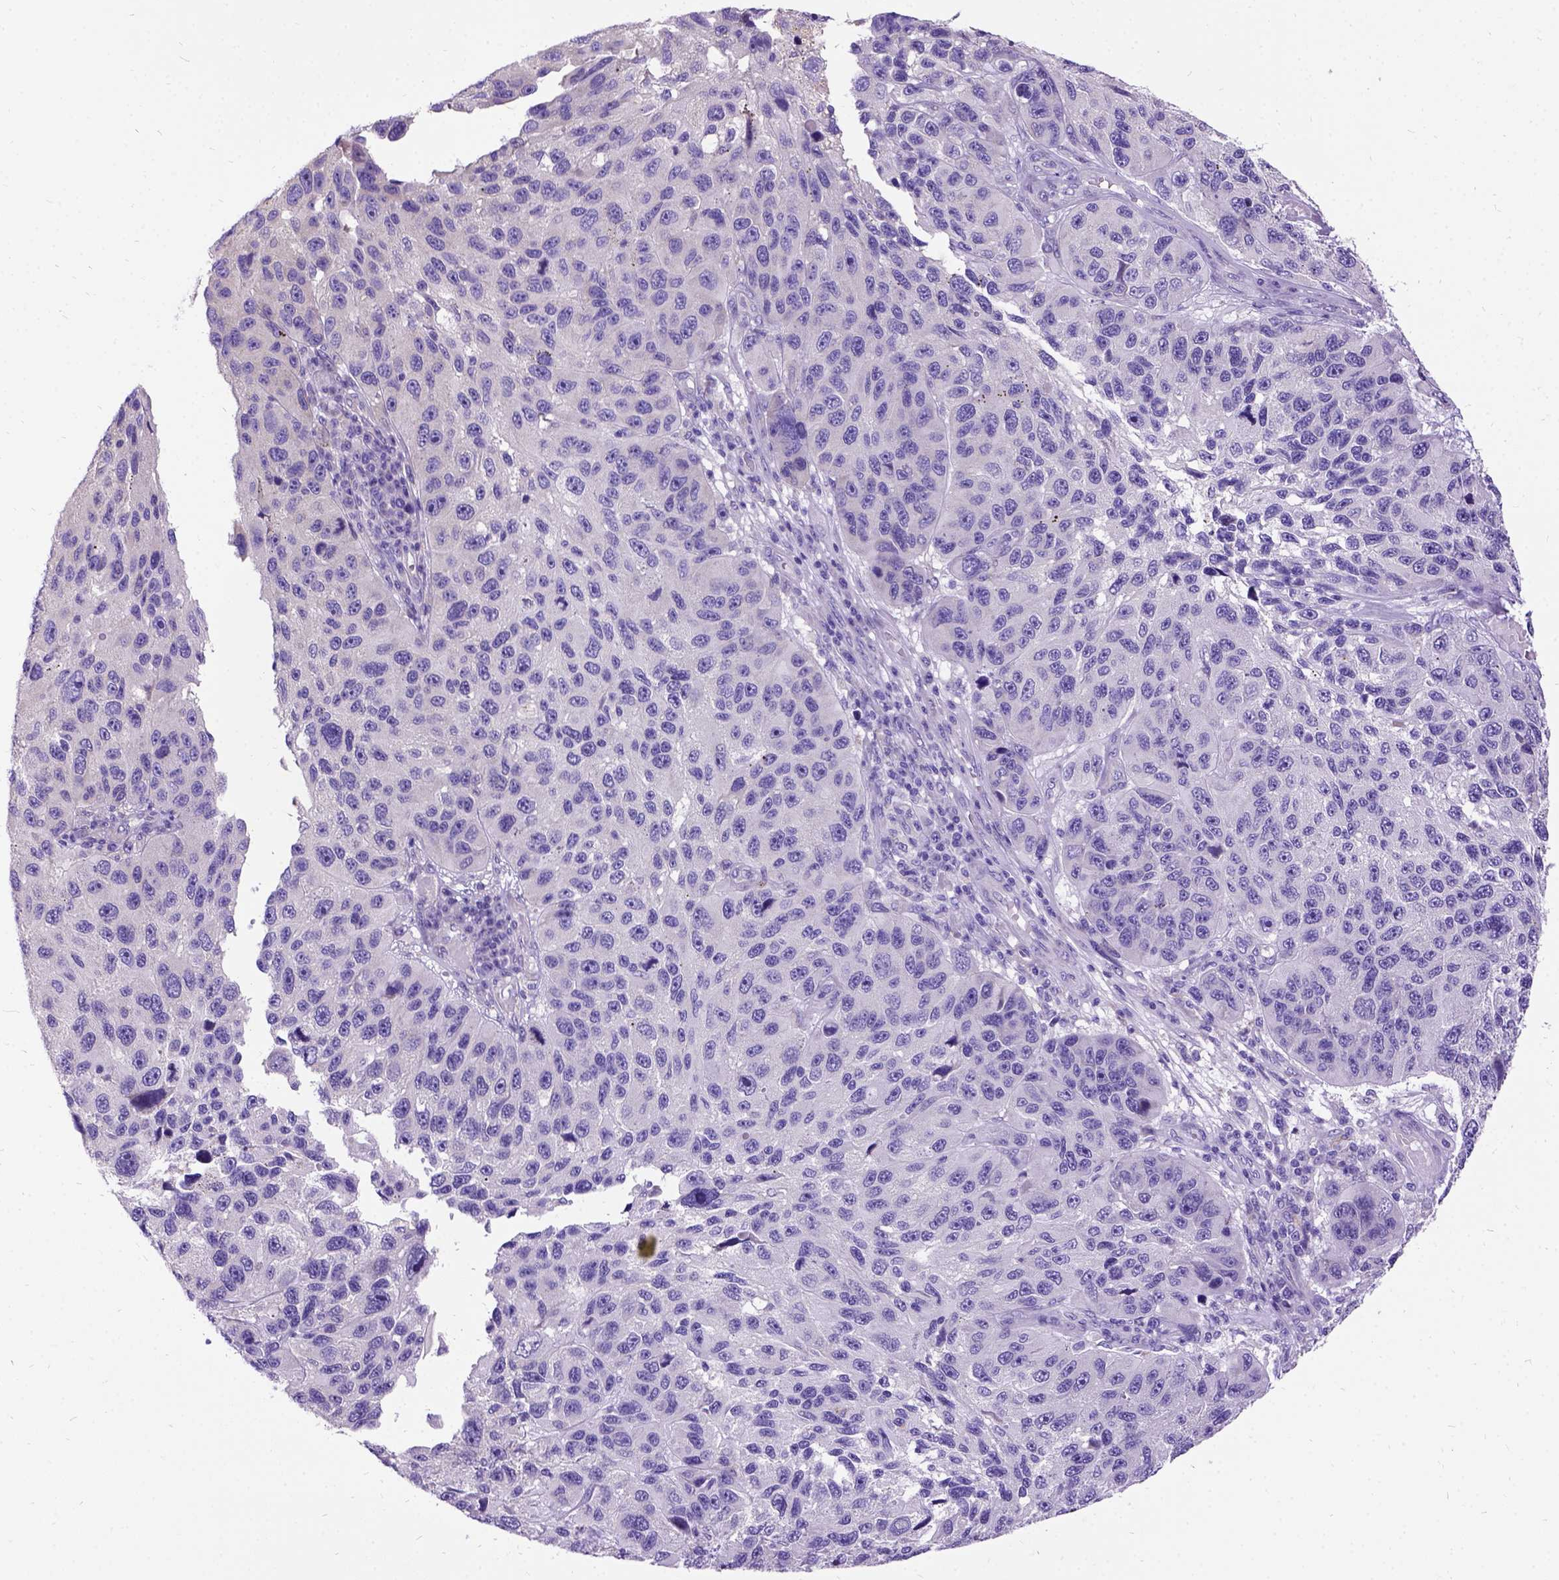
{"staining": {"intensity": "negative", "quantity": "none", "location": "none"}, "tissue": "melanoma", "cell_type": "Tumor cells", "image_type": "cancer", "snomed": [{"axis": "morphology", "description": "Malignant melanoma, NOS"}, {"axis": "topography", "description": "Skin"}], "caption": "A high-resolution photomicrograph shows immunohistochemistry (IHC) staining of melanoma, which exhibits no significant staining in tumor cells.", "gene": "CFAP54", "patient": {"sex": "male", "age": 53}}